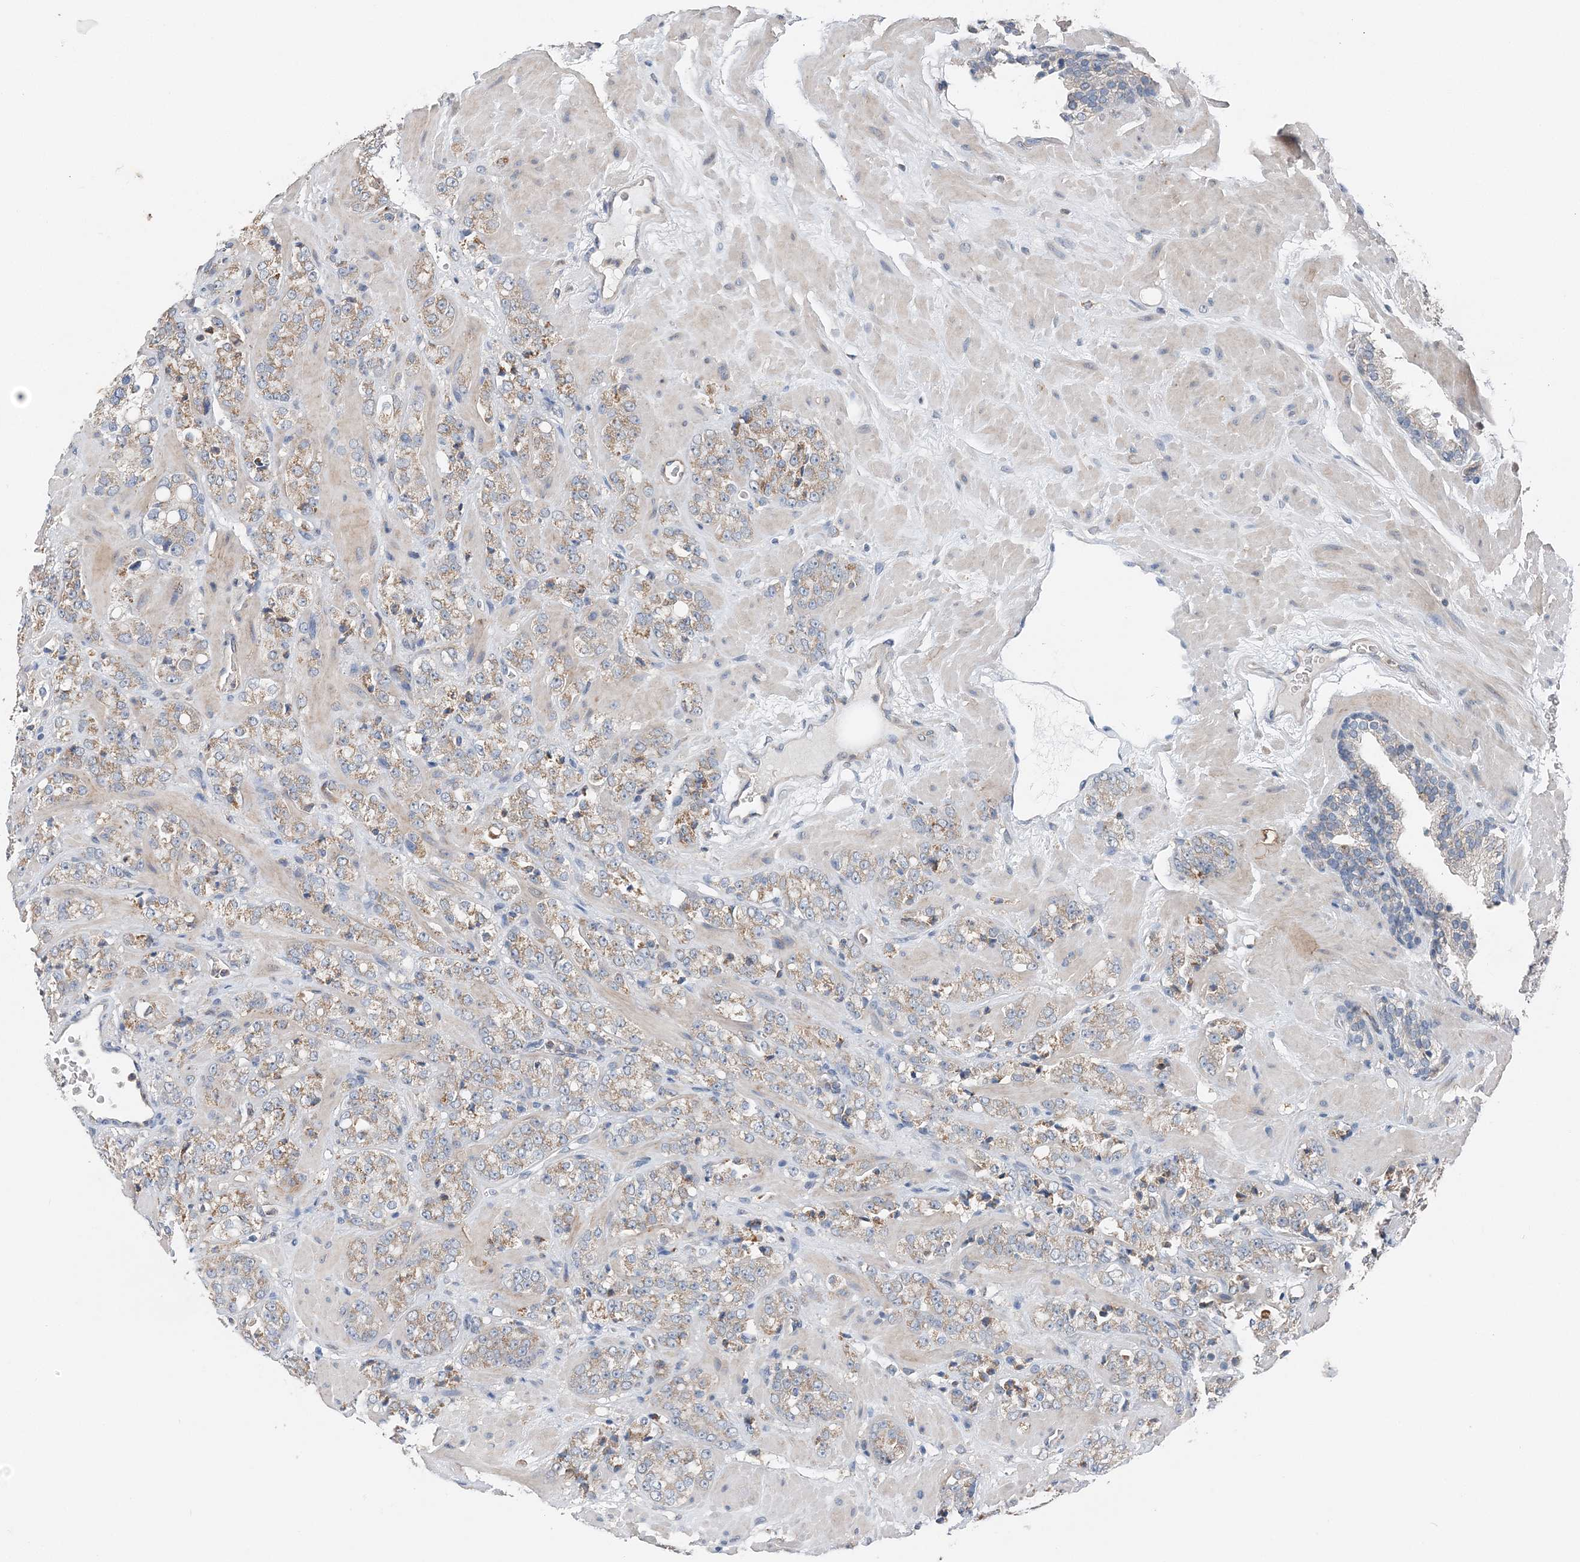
{"staining": {"intensity": "moderate", "quantity": "<25%", "location": "cytoplasmic/membranous"}, "tissue": "prostate cancer", "cell_type": "Tumor cells", "image_type": "cancer", "snomed": [{"axis": "morphology", "description": "Adenocarcinoma, High grade"}, {"axis": "topography", "description": "Prostate"}], "caption": "Immunohistochemistry image of high-grade adenocarcinoma (prostate) stained for a protein (brown), which displays low levels of moderate cytoplasmic/membranous expression in about <25% of tumor cells.", "gene": "SPRY2", "patient": {"sex": "male", "age": 64}}